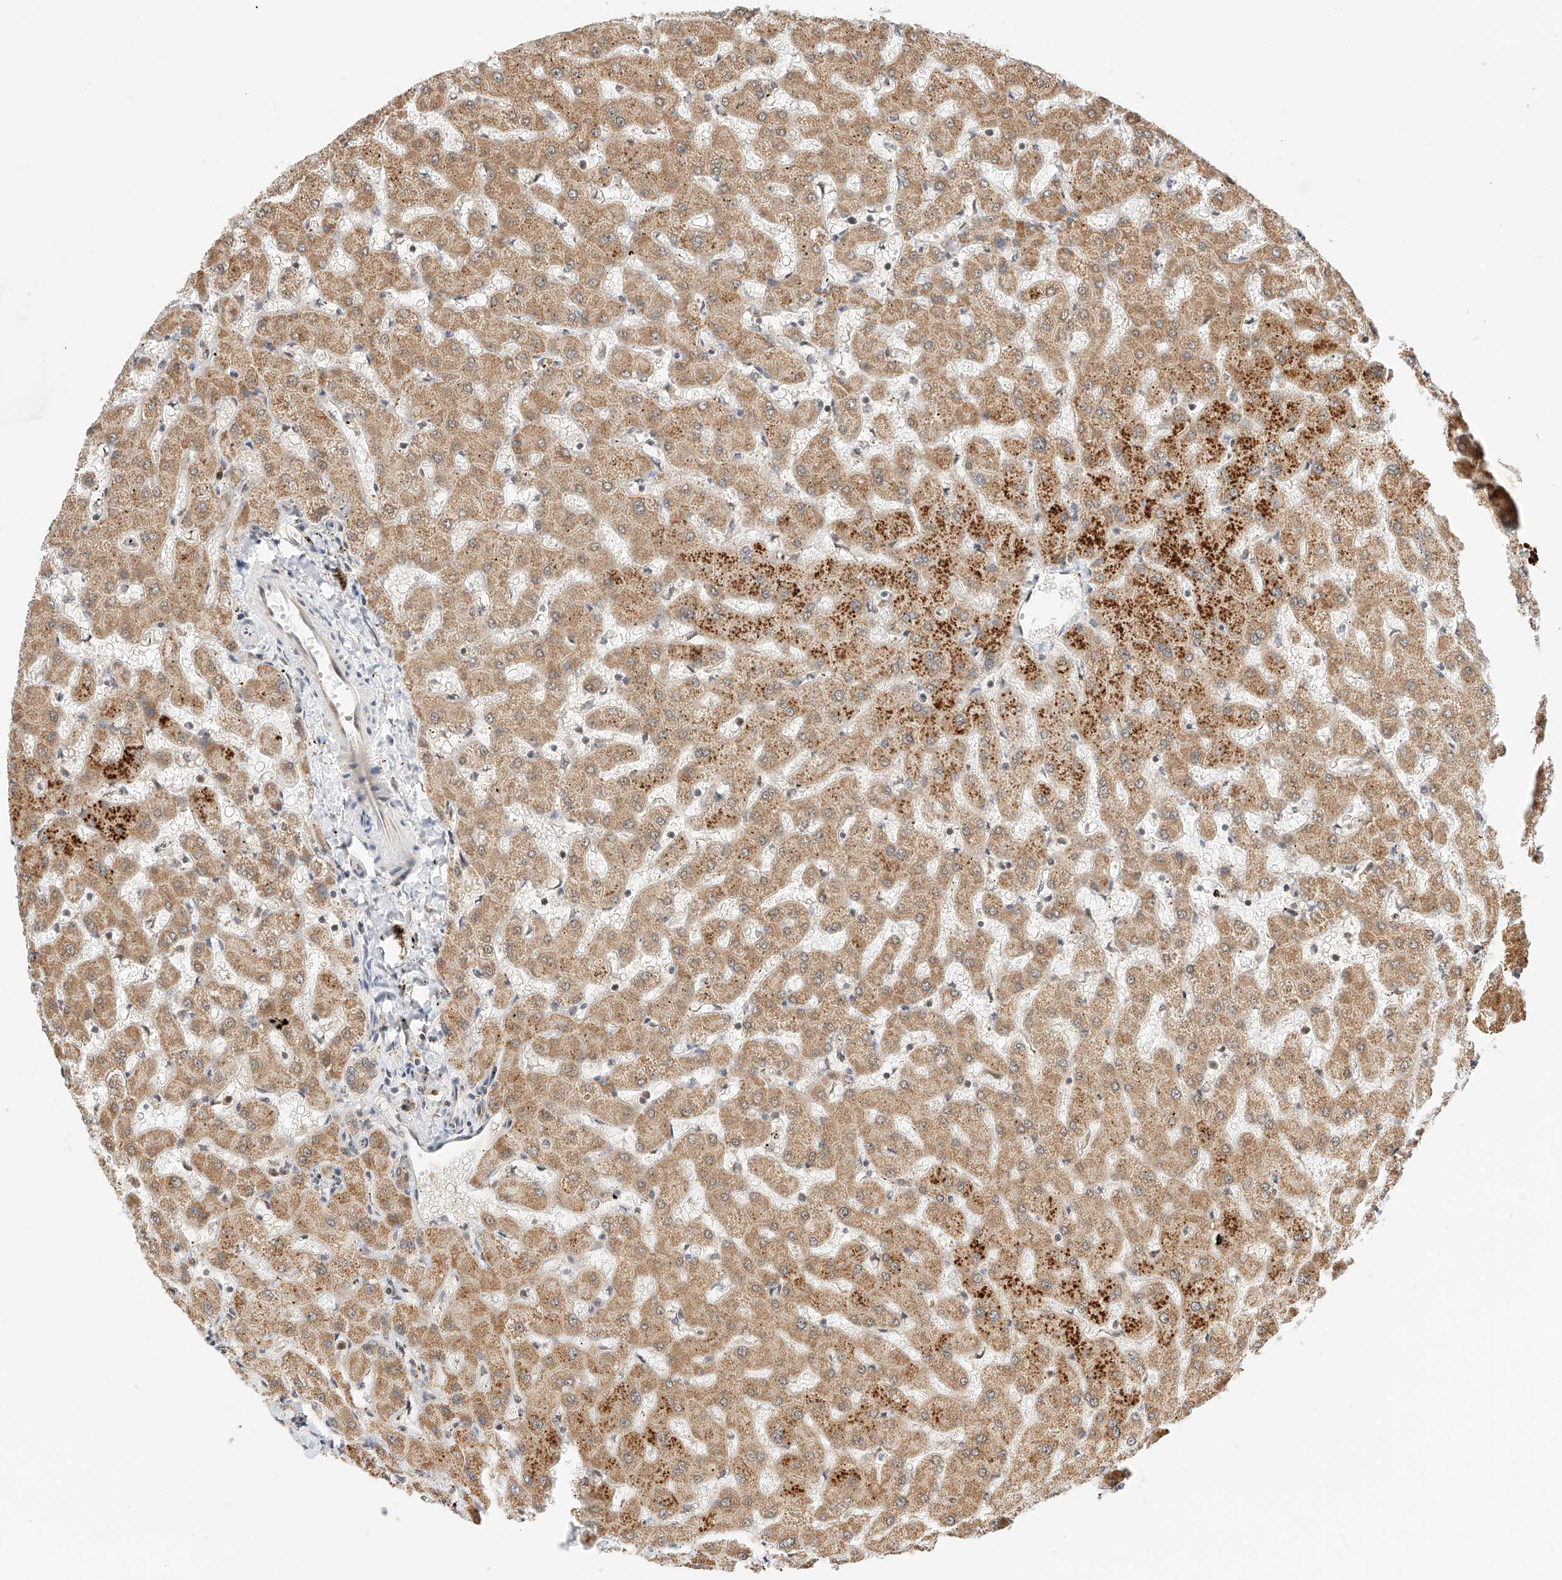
{"staining": {"intensity": "weak", "quantity": ">75%", "location": "cytoplasmic/membranous"}, "tissue": "liver", "cell_type": "Cholangiocytes", "image_type": "normal", "snomed": [{"axis": "morphology", "description": "Normal tissue, NOS"}, {"axis": "topography", "description": "Liver"}], "caption": "Cholangiocytes show low levels of weak cytoplasmic/membranous expression in approximately >75% of cells in unremarkable human liver. Nuclei are stained in blue.", "gene": "EIF4H", "patient": {"sex": "female", "age": 63}}